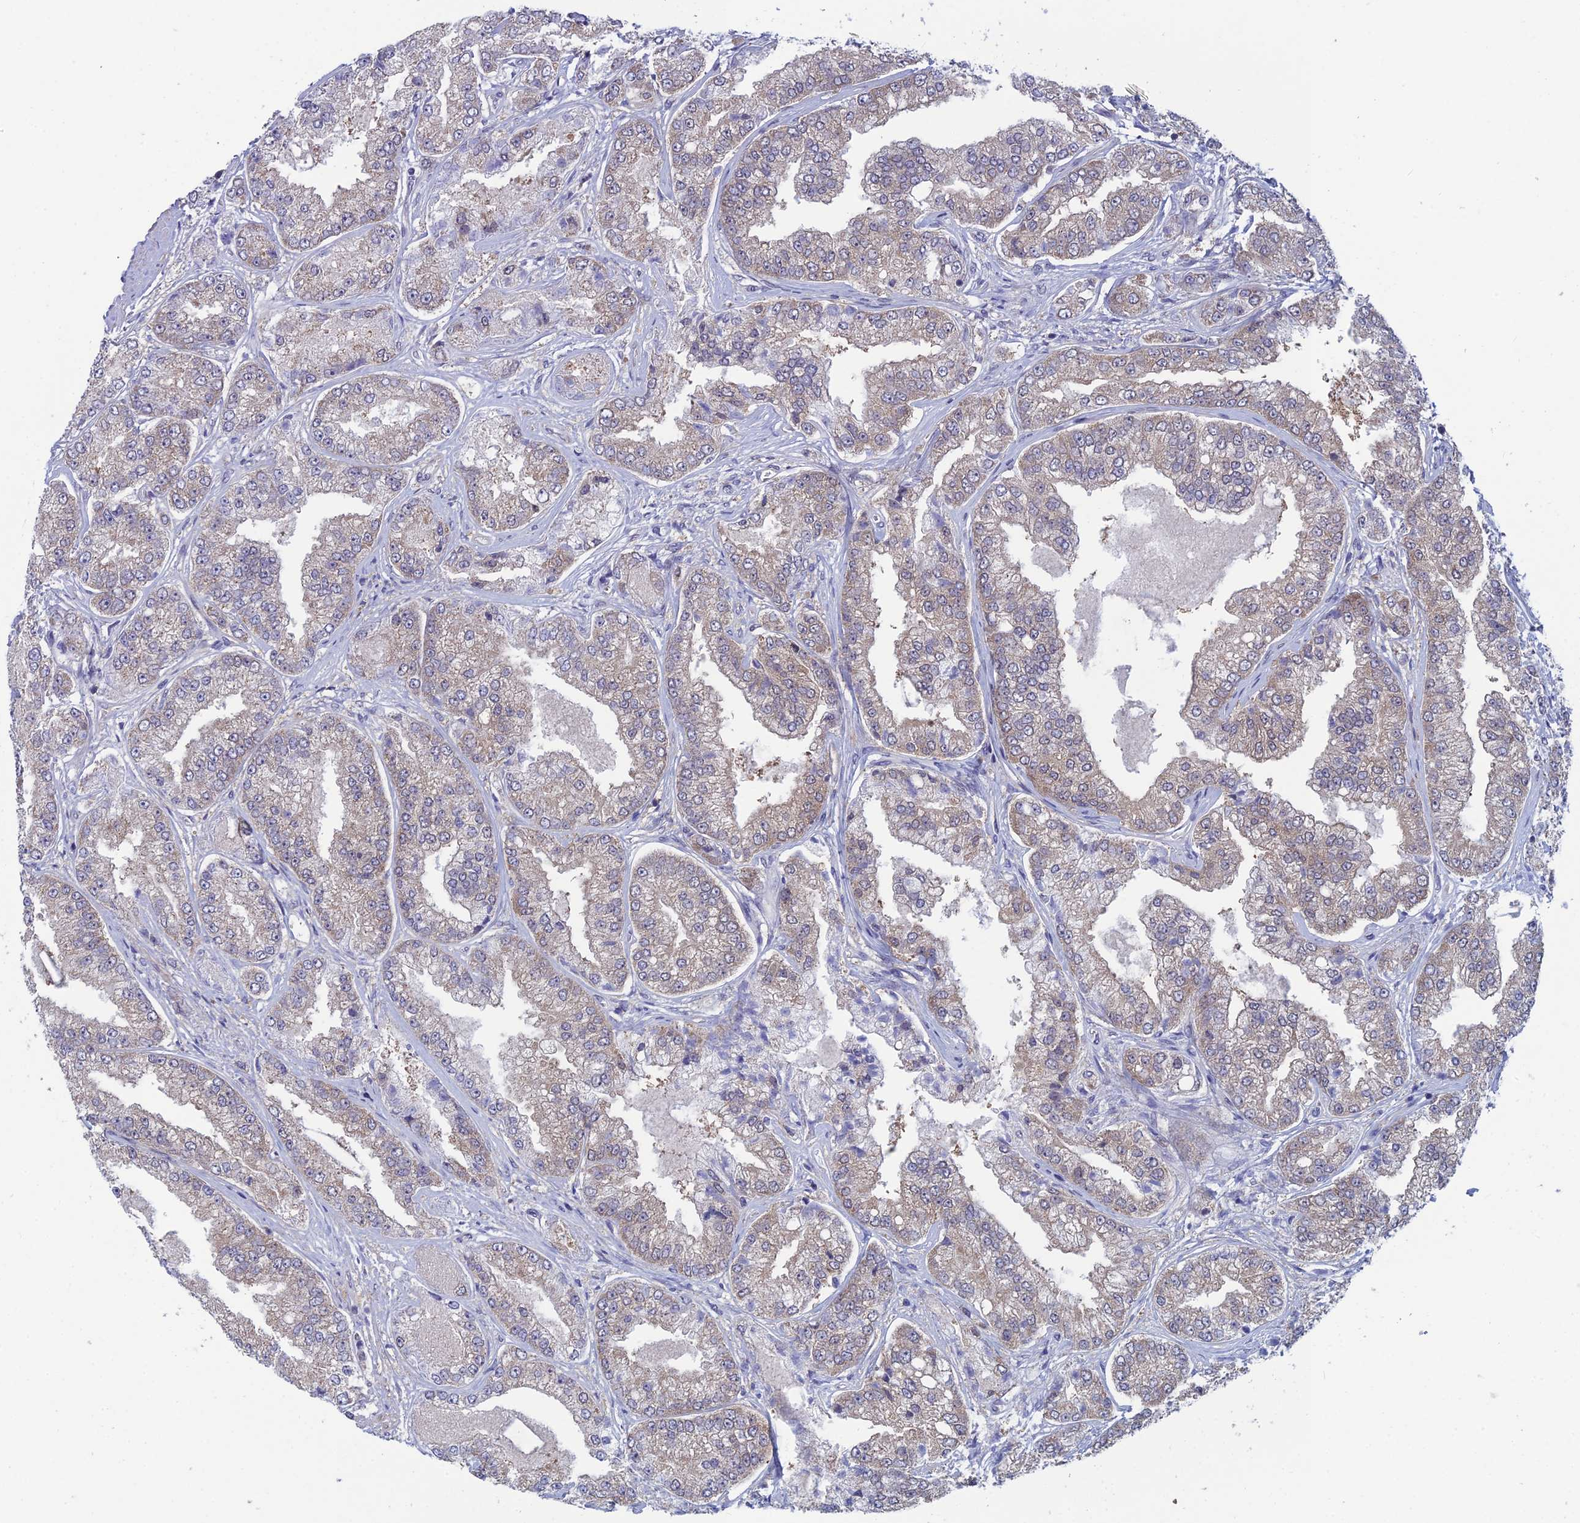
{"staining": {"intensity": "weak", "quantity": "<25%", "location": "cytoplasmic/membranous"}, "tissue": "prostate cancer", "cell_type": "Tumor cells", "image_type": "cancer", "snomed": [{"axis": "morphology", "description": "Adenocarcinoma, High grade"}, {"axis": "topography", "description": "Prostate"}], "caption": "A histopathology image of human prostate cancer is negative for staining in tumor cells.", "gene": "SRA1", "patient": {"sex": "male", "age": 71}}